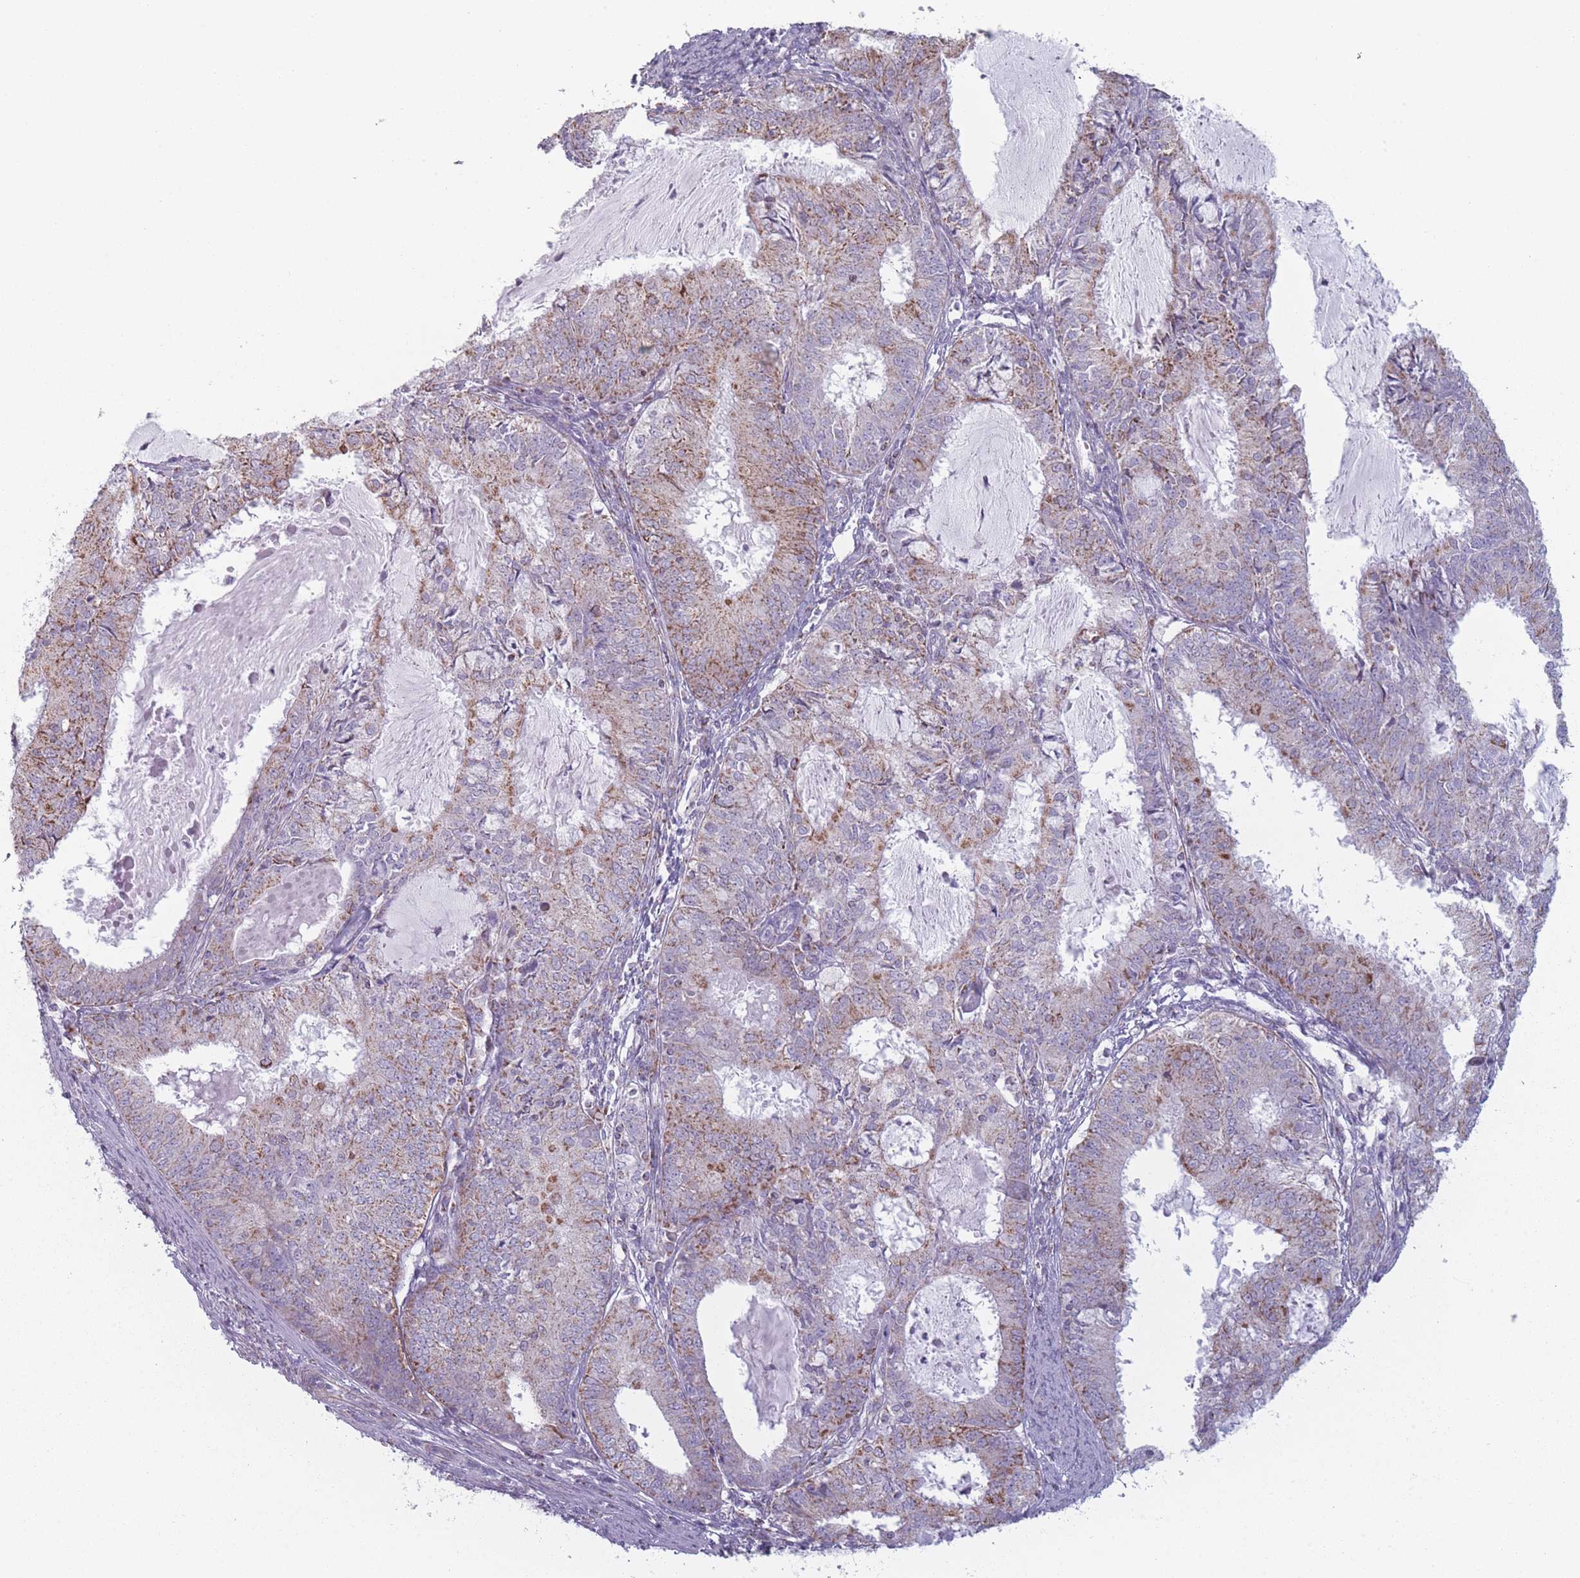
{"staining": {"intensity": "strong", "quantity": "<25%", "location": "cytoplasmic/membranous"}, "tissue": "endometrial cancer", "cell_type": "Tumor cells", "image_type": "cancer", "snomed": [{"axis": "morphology", "description": "Adenocarcinoma, NOS"}, {"axis": "topography", "description": "Endometrium"}], "caption": "Strong cytoplasmic/membranous positivity for a protein is identified in about <25% of tumor cells of endometrial cancer using immunohistochemistry.", "gene": "DCHS1", "patient": {"sex": "female", "age": 57}}